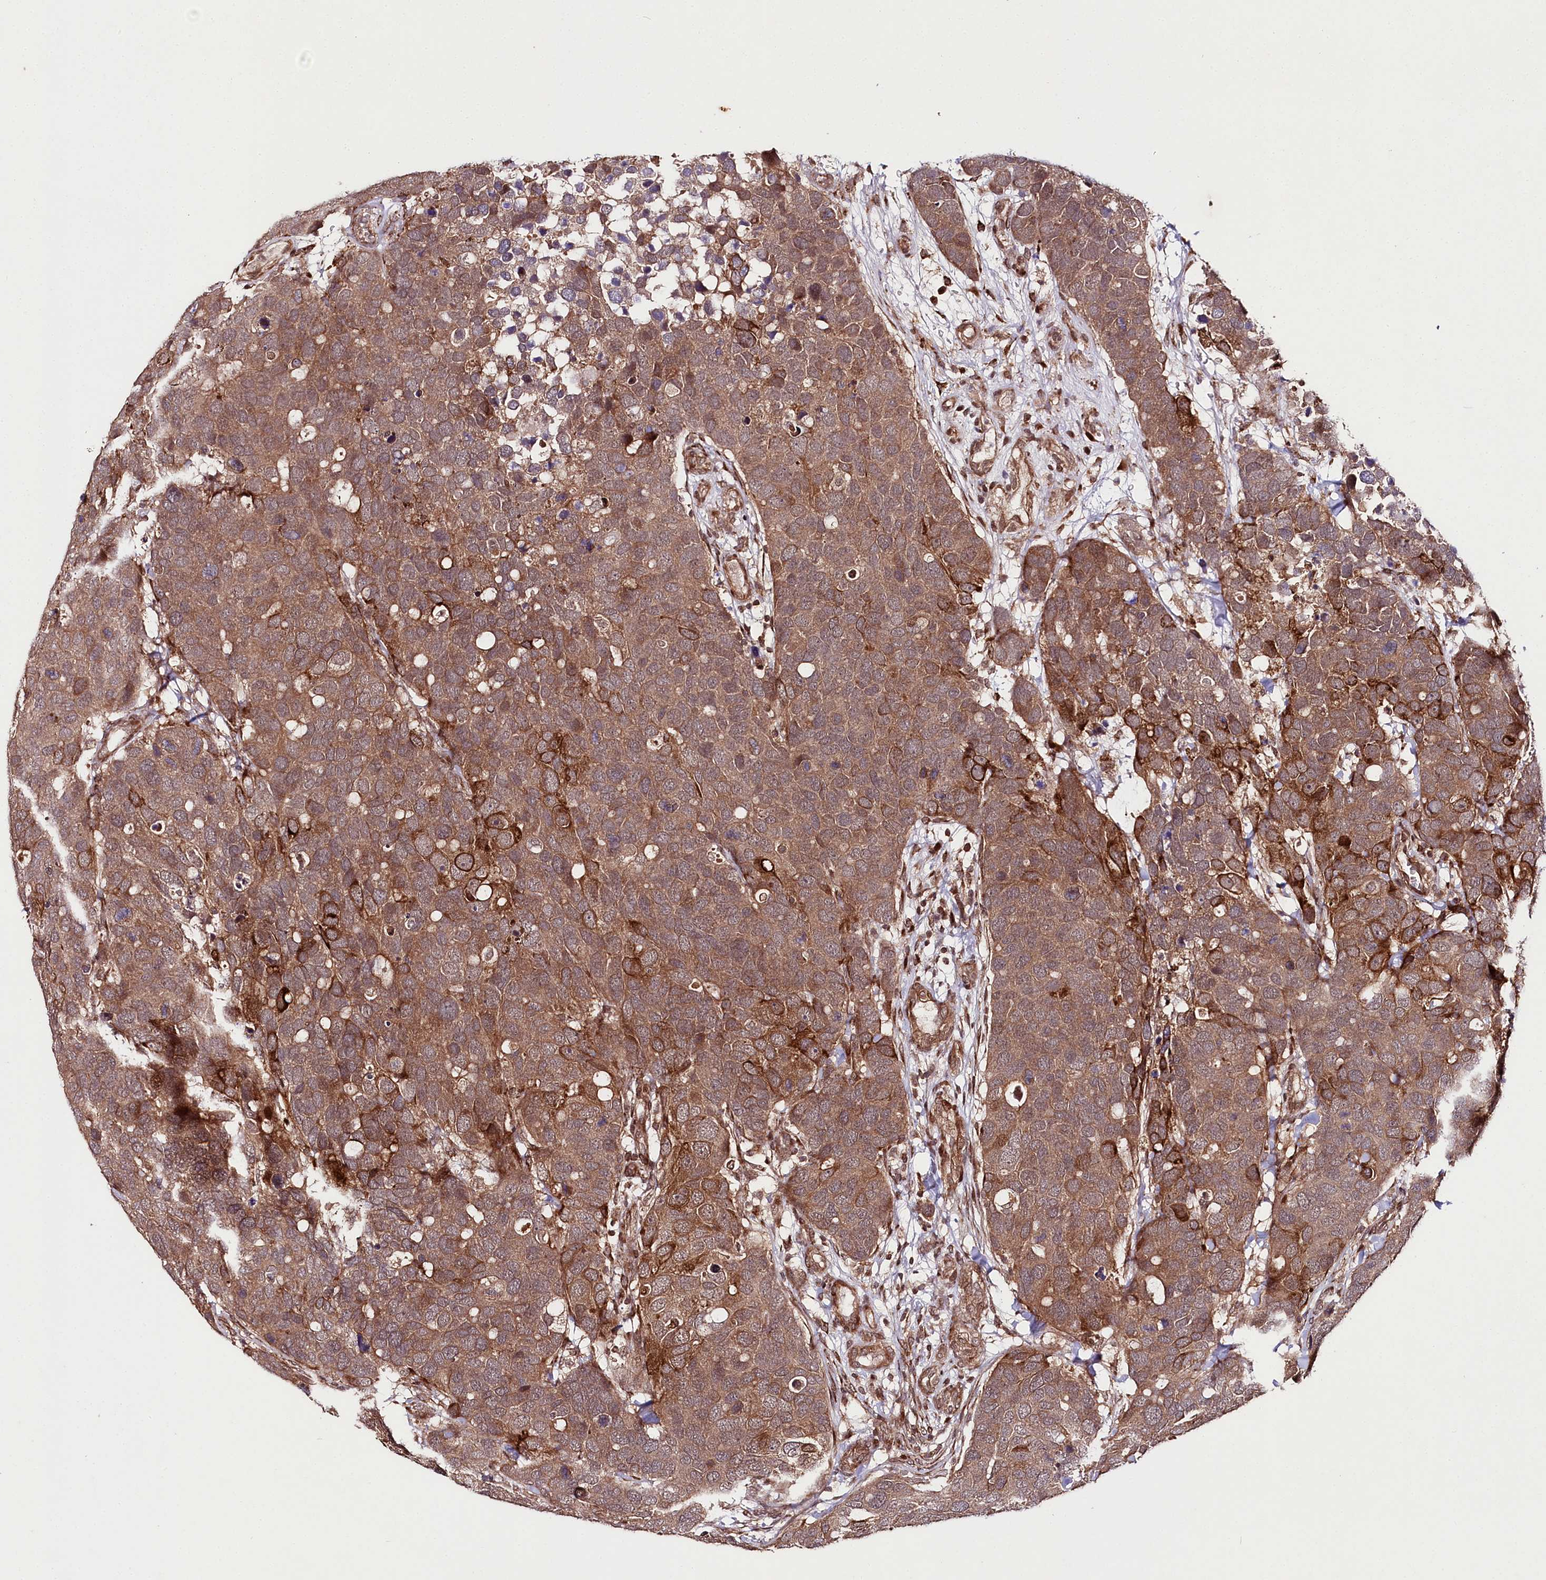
{"staining": {"intensity": "moderate", "quantity": ">75%", "location": "cytoplasmic/membranous"}, "tissue": "breast cancer", "cell_type": "Tumor cells", "image_type": "cancer", "snomed": [{"axis": "morphology", "description": "Duct carcinoma"}, {"axis": "topography", "description": "Breast"}], "caption": "Immunohistochemical staining of infiltrating ductal carcinoma (breast) exhibits medium levels of moderate cytoplasmic/membranous protein expression in approximately >75% of tumor cells.", "gene": "PHLDB1", "patient": {"sex": "female", "age": 83}}